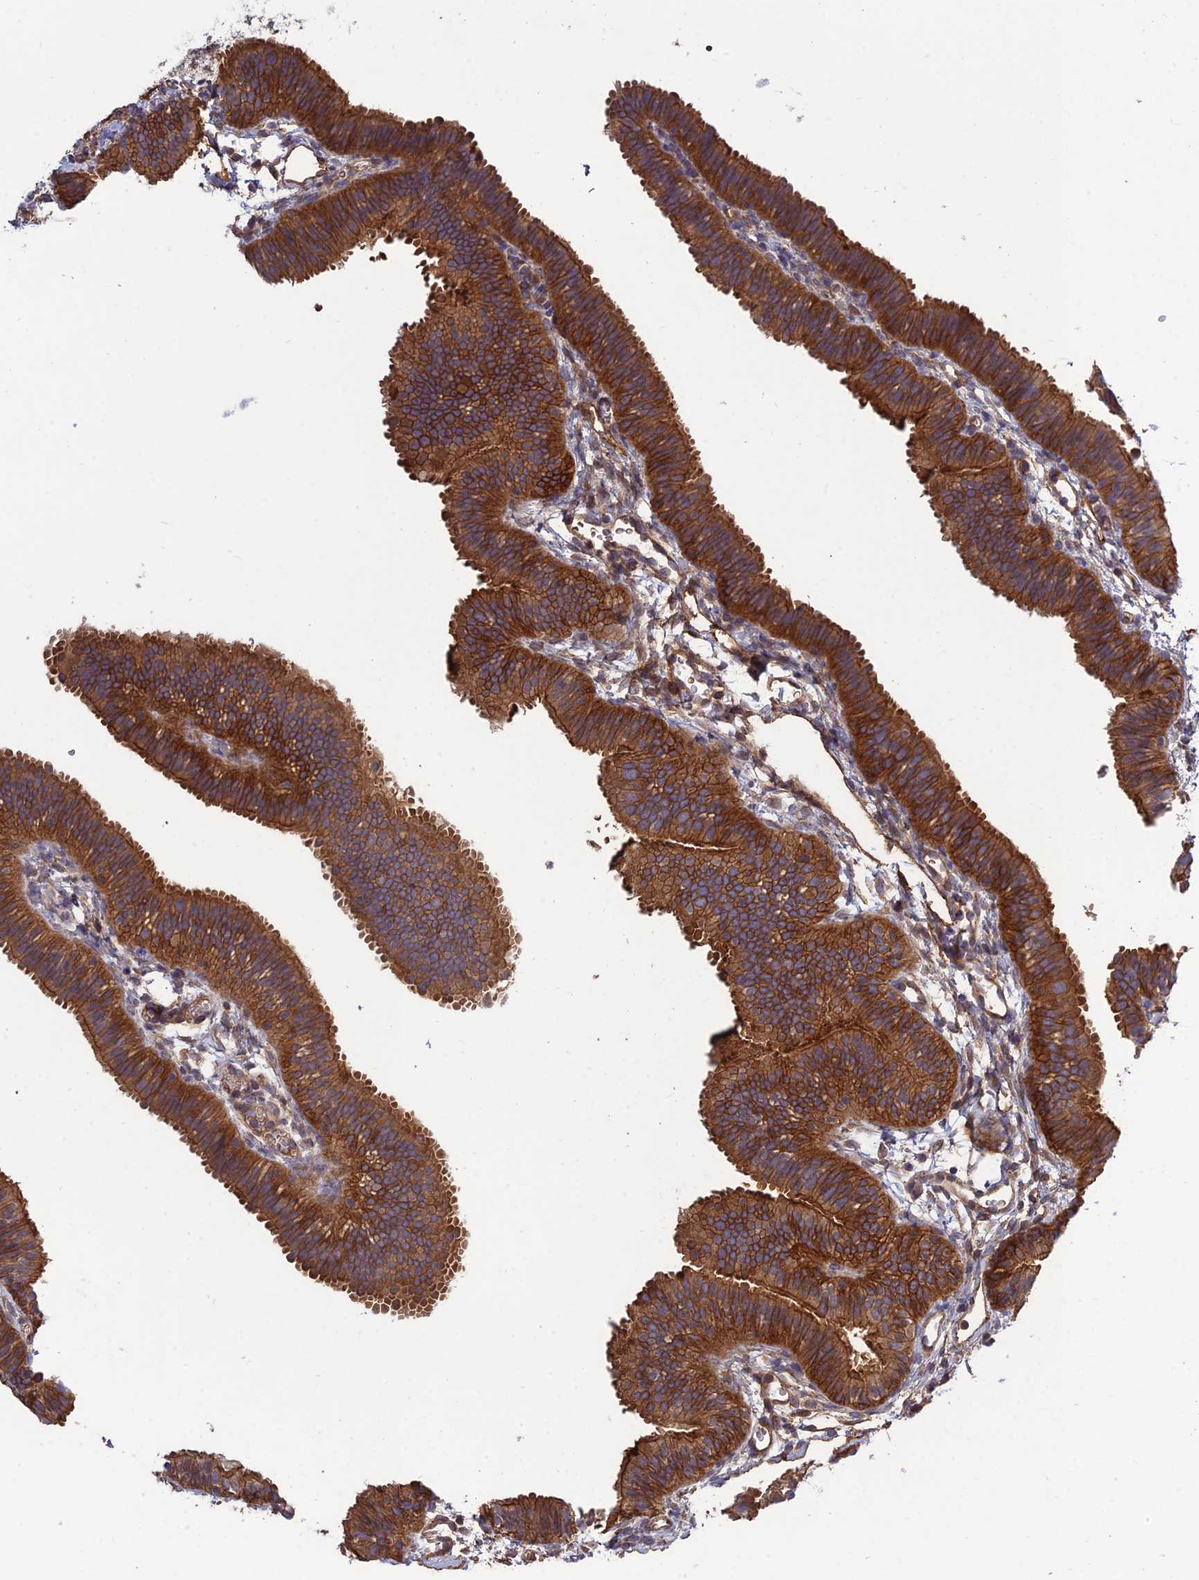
{"staining": {"intensity": "strong", "quantity": ">75%", "location": "cytoplasmic/membranous"}, "tissue": "fallopian tube", "cell_type": "Glandular cells", "image_type": "normal", "snomed": [{"axis": "morphology", "description": "Normal tissue, NOS"}, {"axis": "topography", "description": "Fallopian tube"}], "caption": "DAB immunohistochemical staining of benign fallopian tube shows strong cytoplasmic/membranous protein positivity in approximately >75% of glandular cells. (IHC, brightfield microscopy, high magnification).", "gene": "CRTAP", "patient": {"sex": "female", "age": 35}}